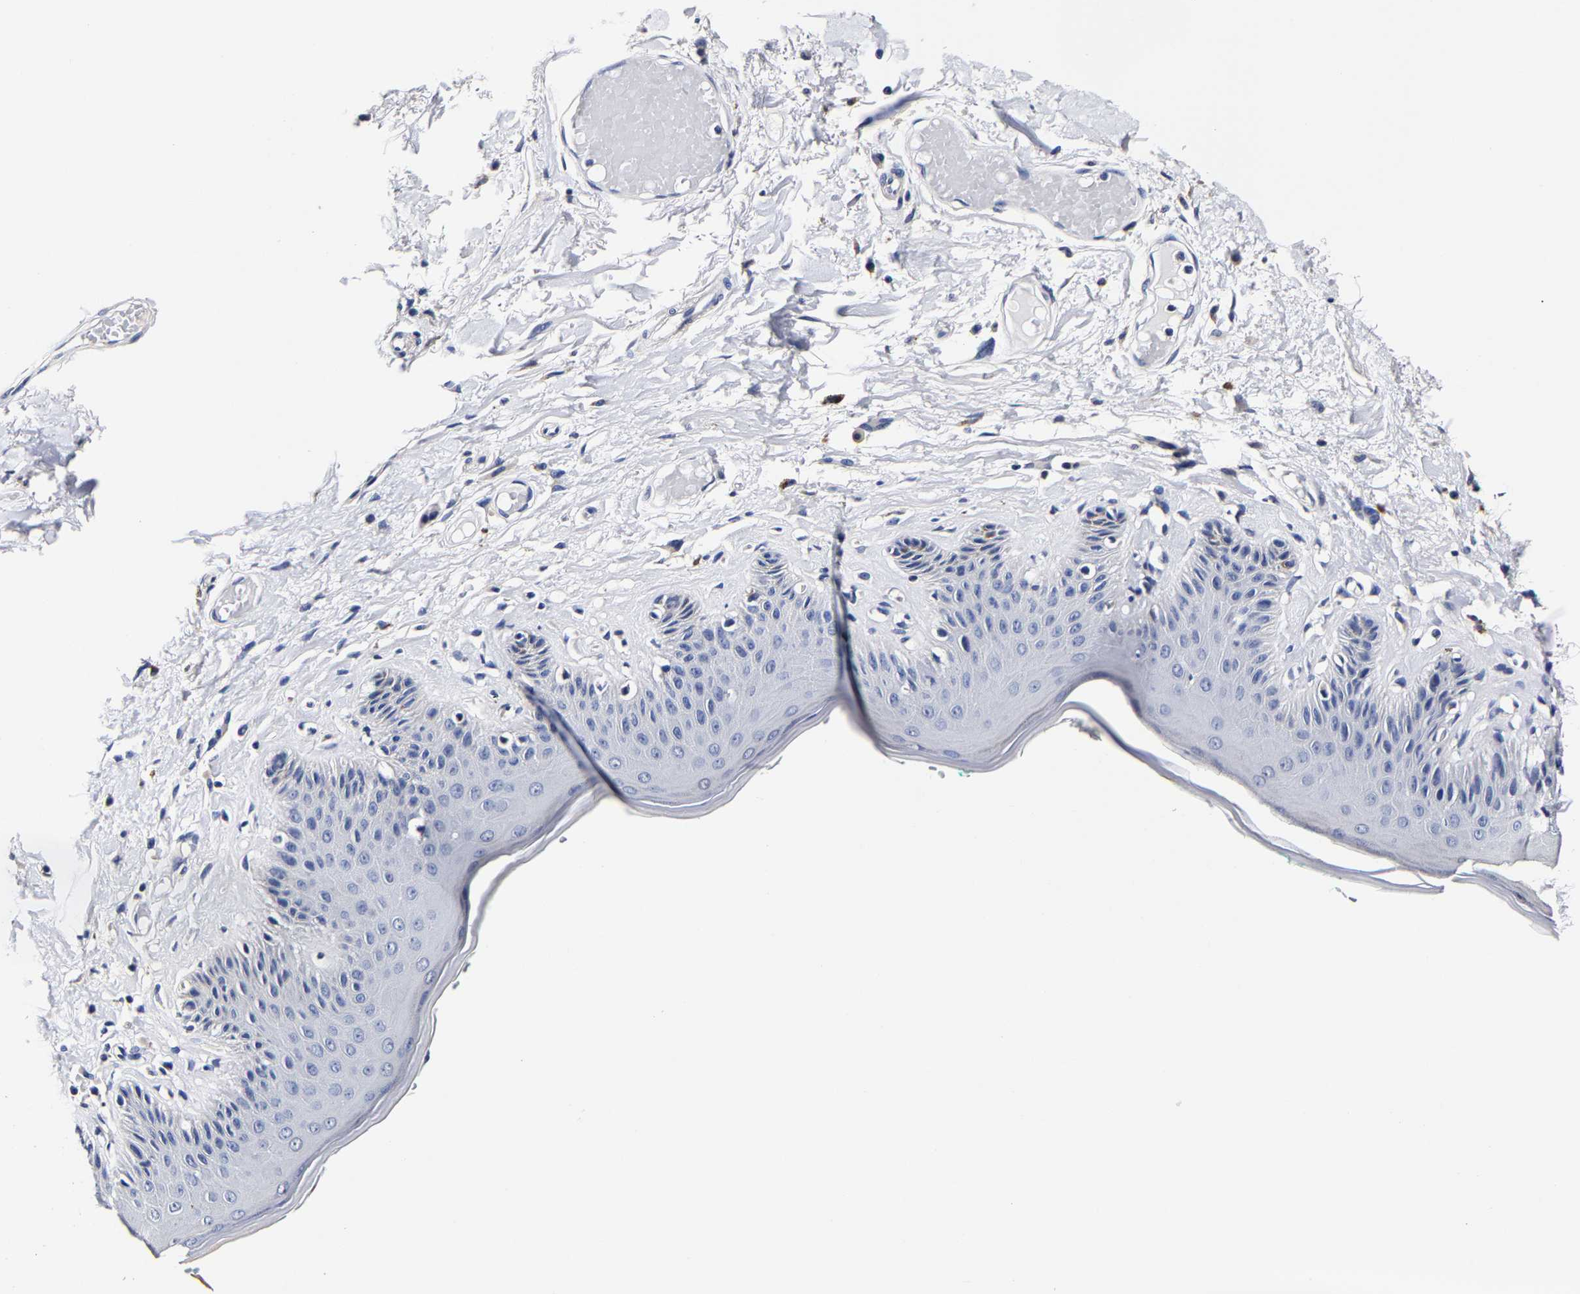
{"staining": {"intensity": "weak", "quantity": "<25%", "location": "cytoplasmic/membranous"}, "tissue": "skin", "cell_type": "Epidermal cells", "image_type": "normal", "snomed": [{"axis": "morphology", "description": "Normal tissue, NOS"}, {"axis": "topography", "description": "Vulva"}], "caption": "There is no significant expression in epidermal cells of skin. (Stains: DAB (3,3'-diaminobenzidine) immunohistochemistry (IHC) with hematoxylin counter stain, Microscopy: brightfield microscopy at high magnification).", "gene": "AKAP4", "patient": {"sex": "female", "age": 73}}